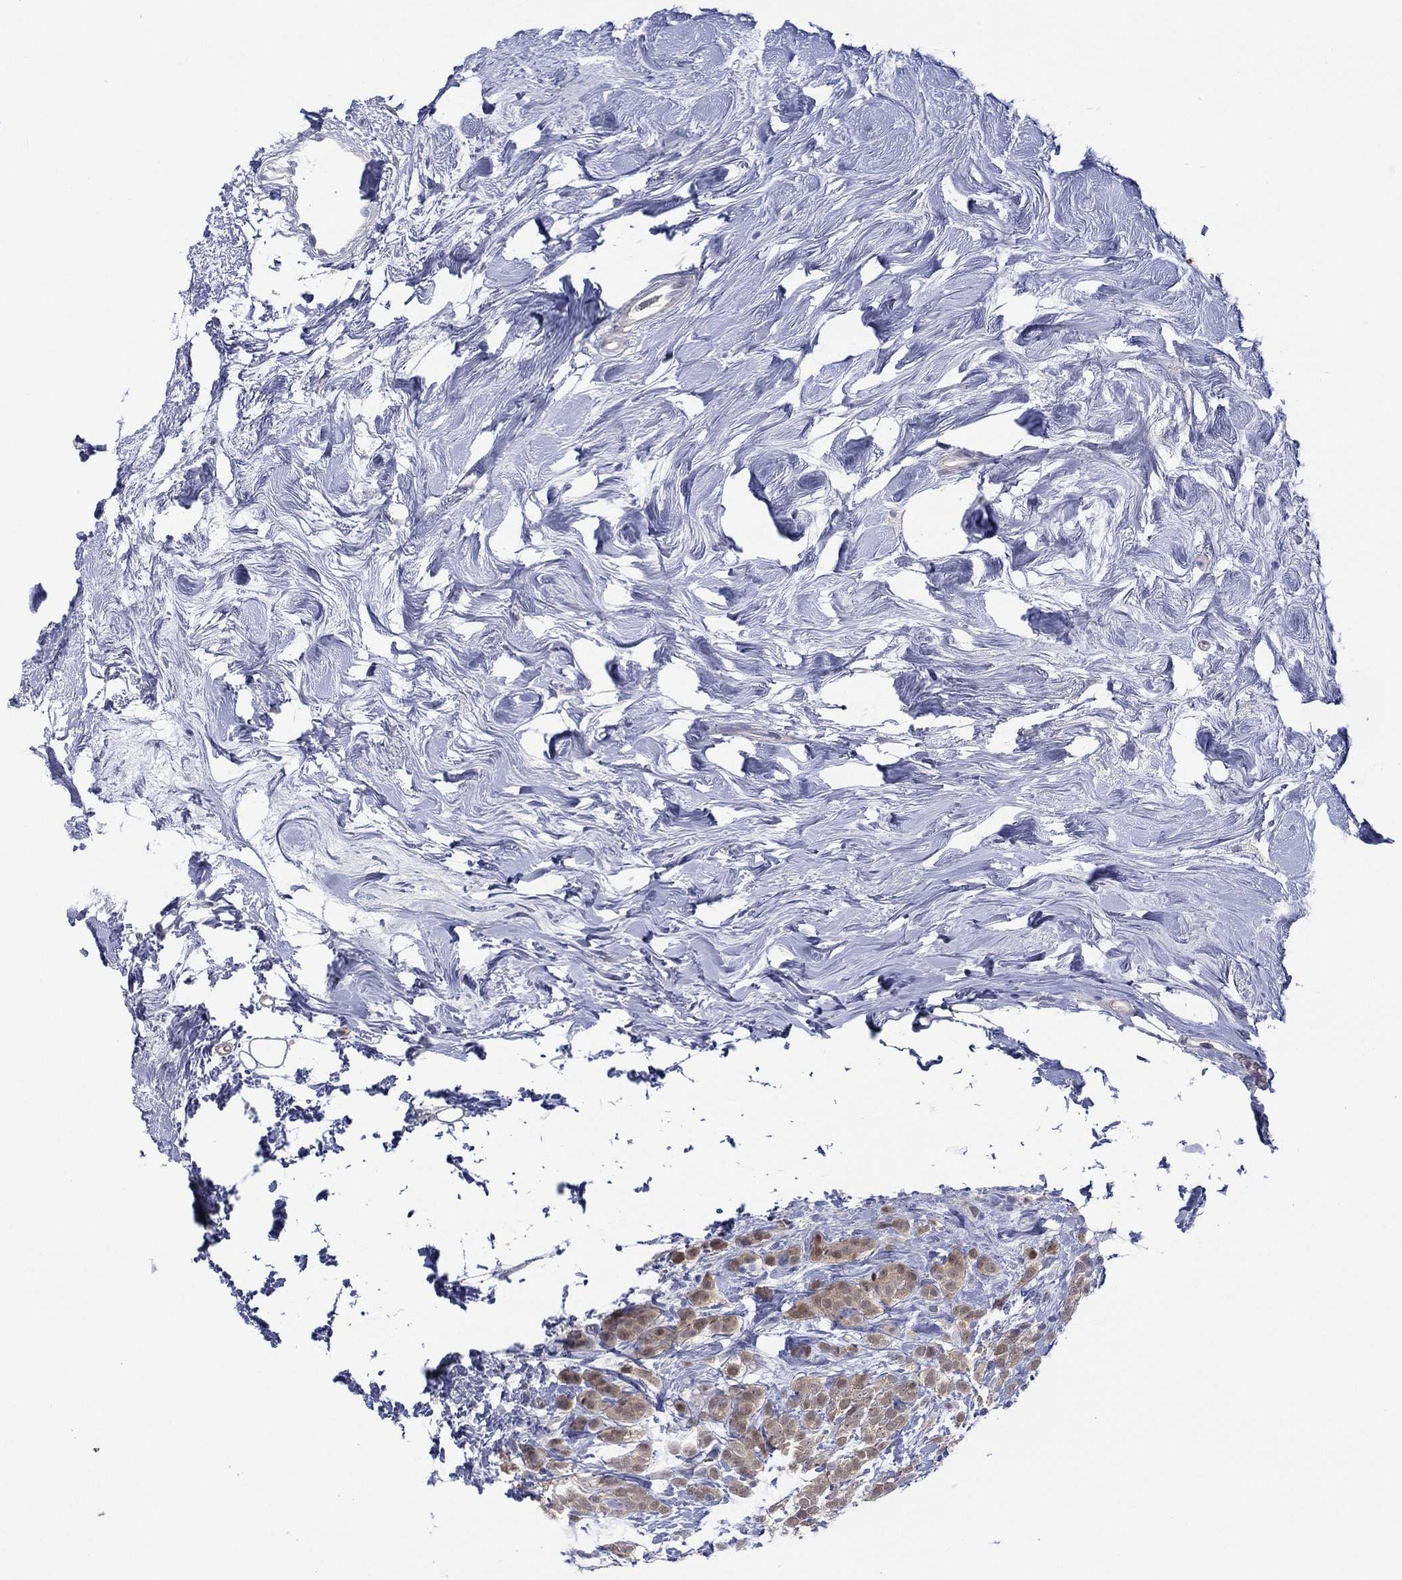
{"staining": {"intensity": "weak", "quantity": "25%-75%", "location": "cytoplasmic/membranous"}, "tissue": "breast cancer", "cell_type": "Tumor cells", "image_type": "cancer", "snomed": [{"axis": "morphology", "description": "Lobular carcinoma"}, {"axis": "topography", "description": "Breast"}], "caption": "High-power microscopy captured an IHC photomicrograph of breast cancer (lobular carcinoma), revealing weak cytoplasmic/membranous expression in about 25%-75% of tumor cells.", "gene": "DDAH1", "patient": {"sex": "female", "age": 49}}